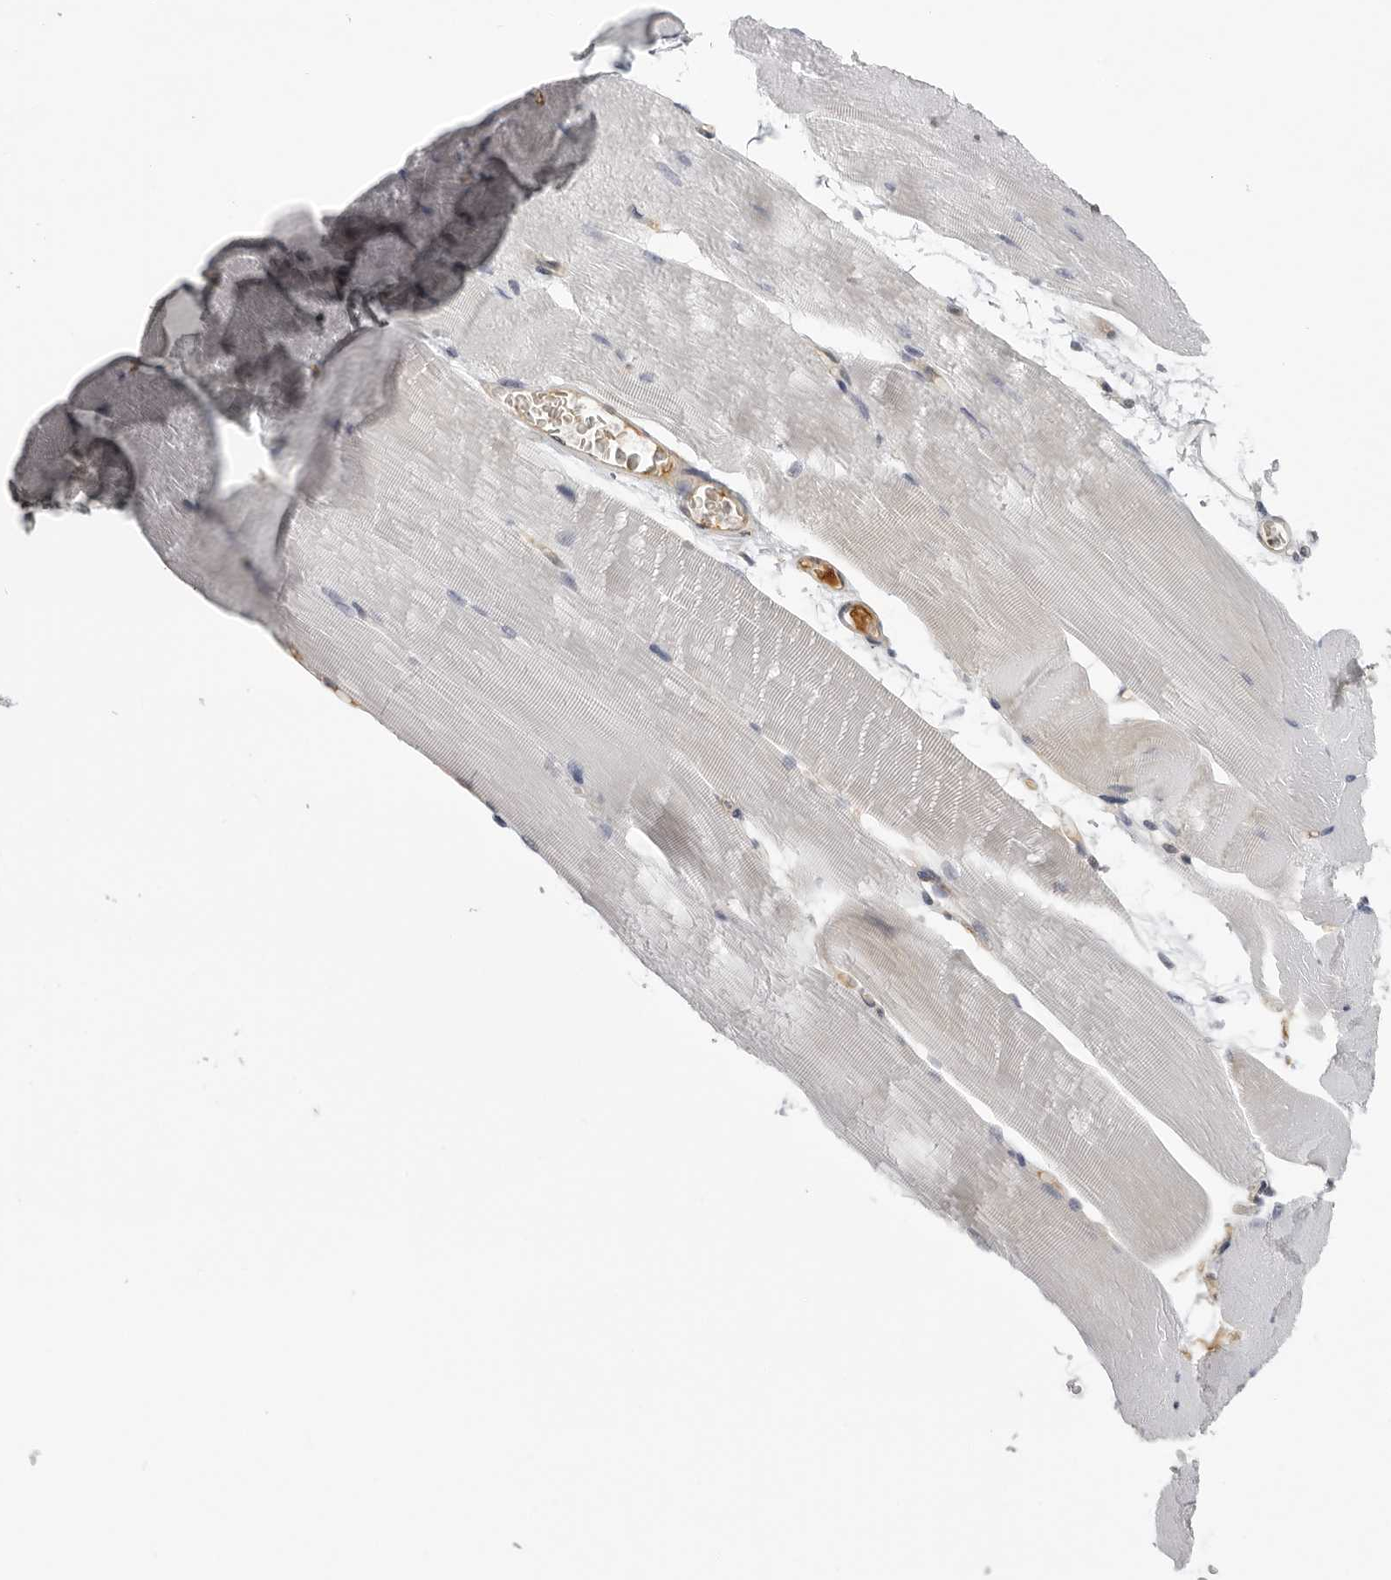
{"staining": {"intensity": "negative", "quantity": "none", "location": "none"}, "tissue": "skeletal muscle", "cell_type": "Myocytes", "image_type": "normal", "snomed": [{"axis": "morphology", "description": "Normal tissue, NOS"}, {"axis": "topography", "description": "Skeletal muscle"}, {"axis": "topography", "description": "Parathyroid gland"}], "caption": "Myocytes show no significant staining in unremarkable skeletal muscle.", "gene": "PLEKHF2", "patient": {"sex": "female", "age": 37}}